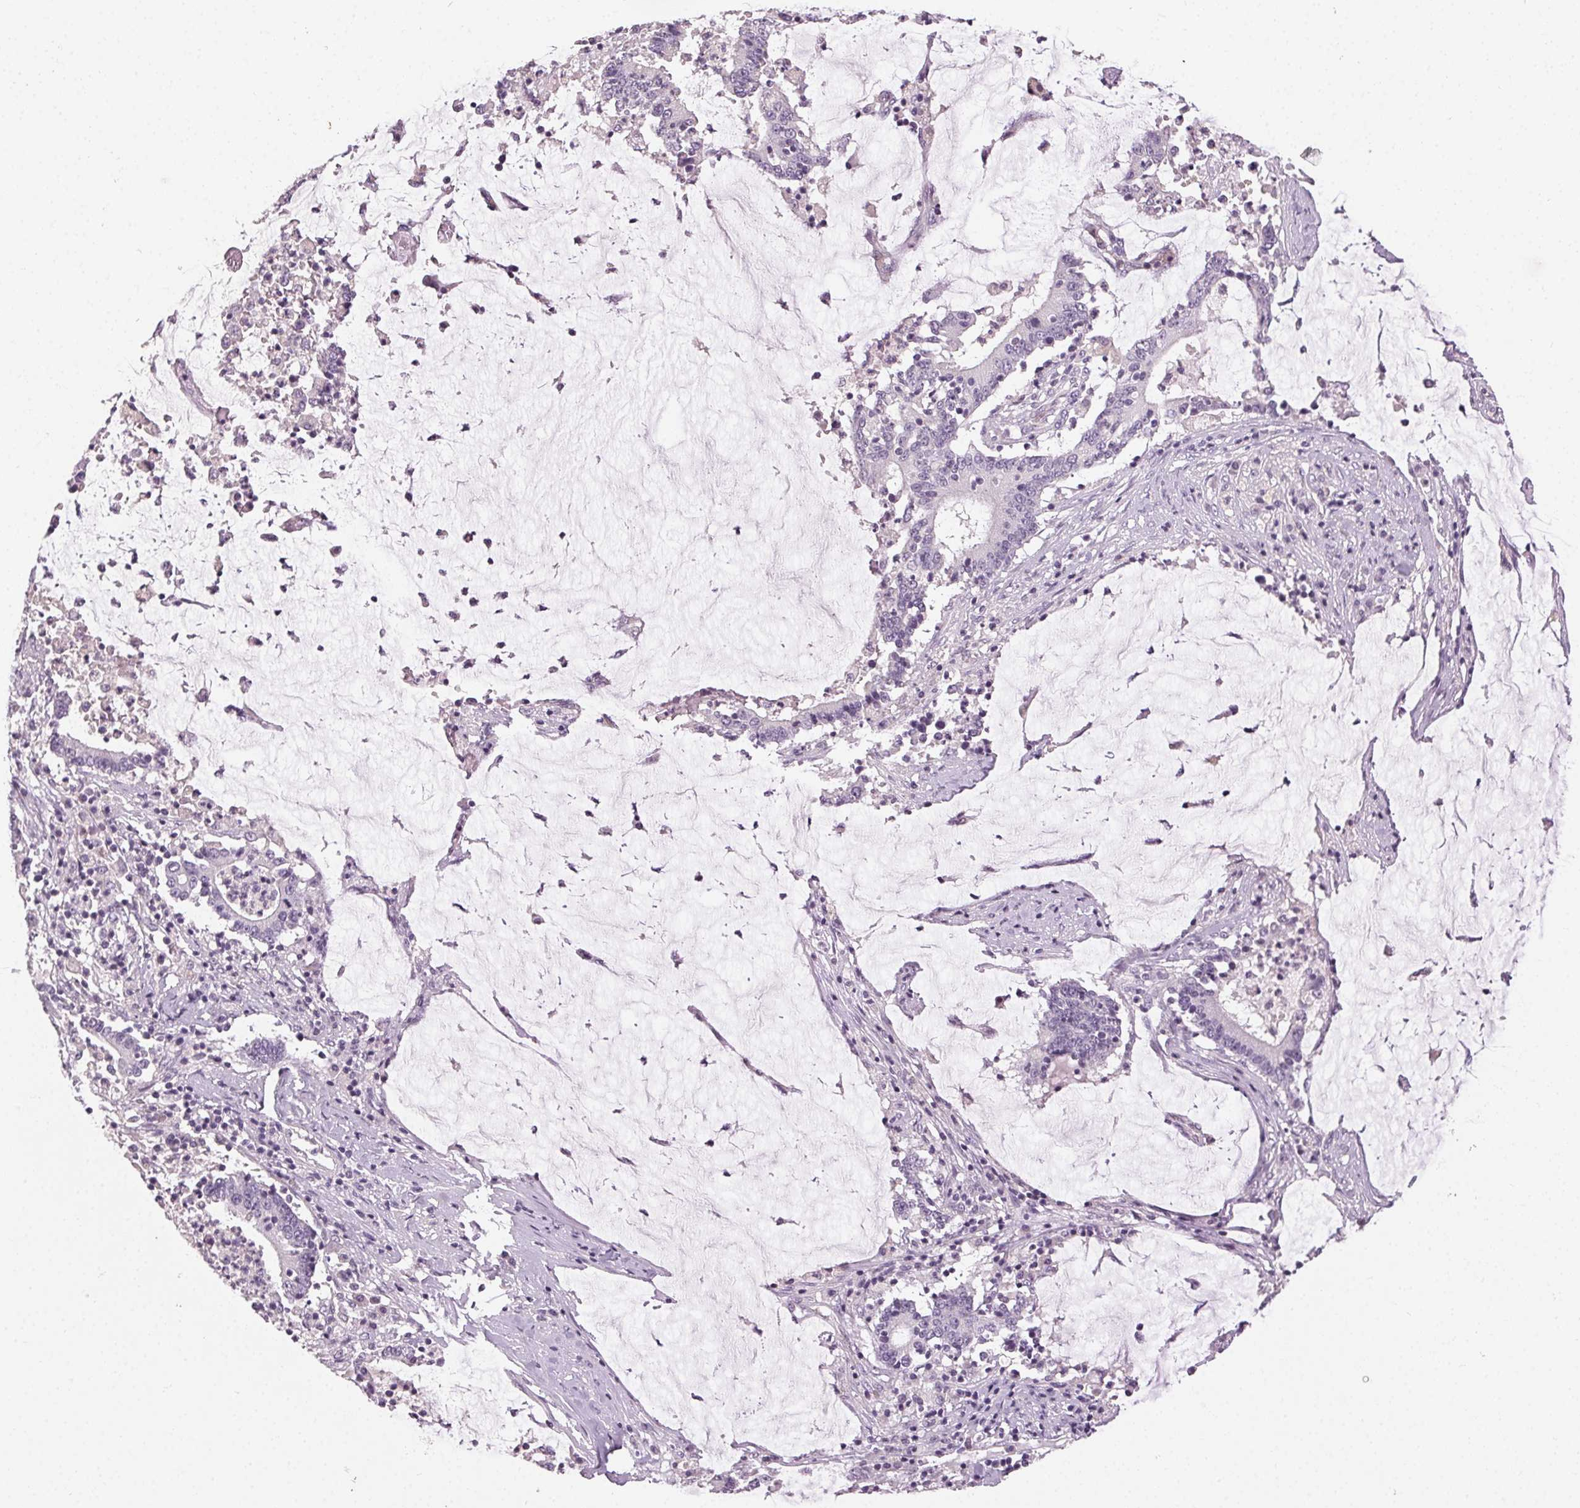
{"staining": {"intensity": "negative", "quantity": "none", "location": "none"}, "tissue": "stomach cancer", "cell_type": "Tumor cells", "image_type": "cancer", "snomed": [{"axis": "morphology", "description": "Adenocarcinoma, NOS"}, {"axis": "topography", "description": "Stomach, upper"}], "caption": "IHC of human stomach adenocarcinoma demonstrates no expression in tumor cells. Brightfield microscopy of immunohistochemistry (IHC) stained with DAB (brown) and hematoxylin (blue), captured at high magnification.", "gene": "CLTRN", "patient": {"sex": "male", "age": 68}}